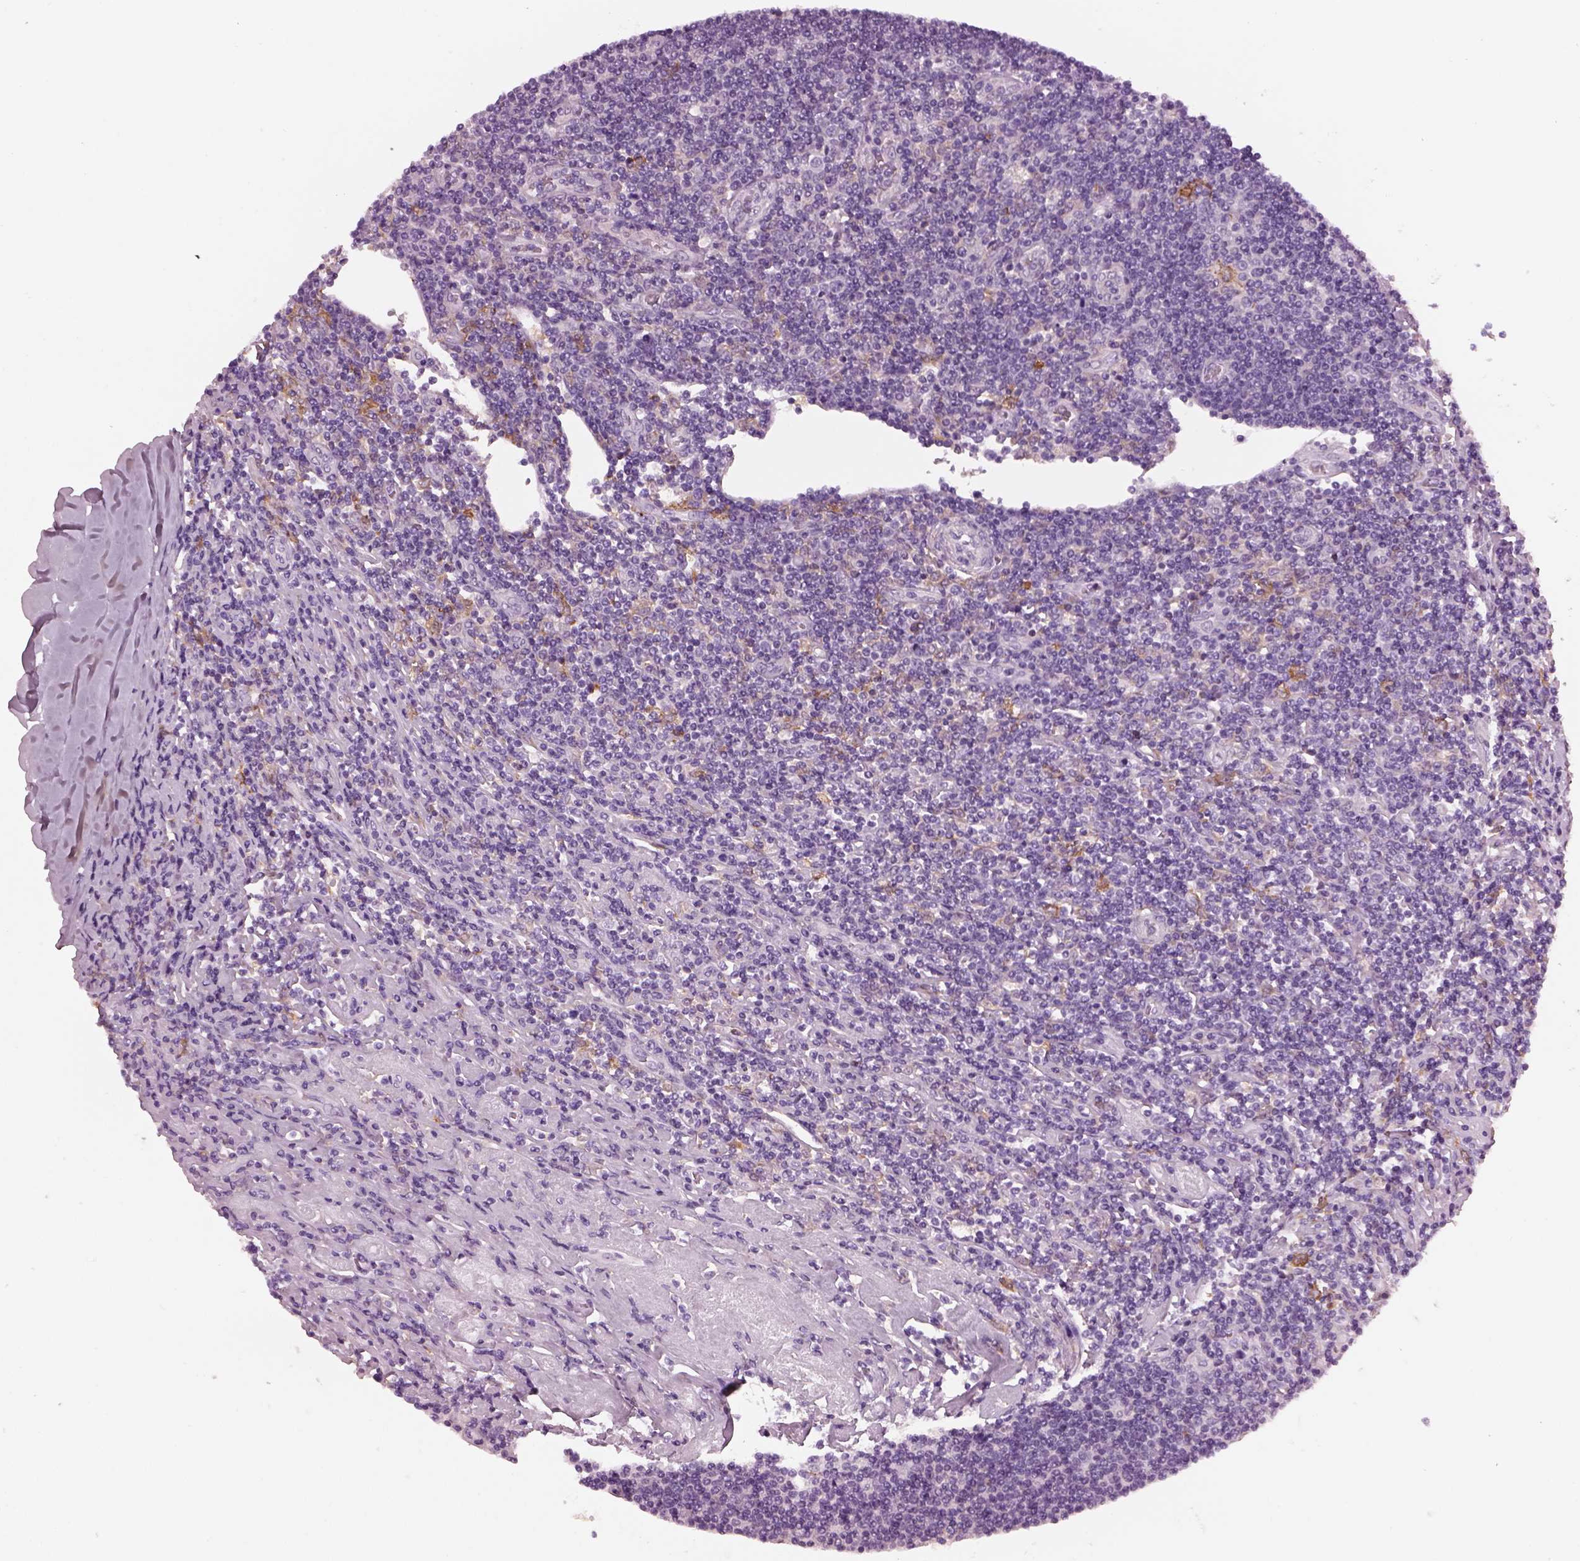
{"staining": {"intensity": "negative", "quantity": "none", "location": "none"}, "tissue": "lymphoma", "cell_type": "Tumor cells", "image_type": "cancer", "snomed": [{"axis": "morphology", "description": "Hodgkin's disease, NOS"}, {"axis": "topography", "description": "Lymph node"}], "caption": "Tumor cells show no significant protein positivity in Hodgkin's disease.", "gene": "SHTN1", "patient": {"sex": "male", "age": 40}}